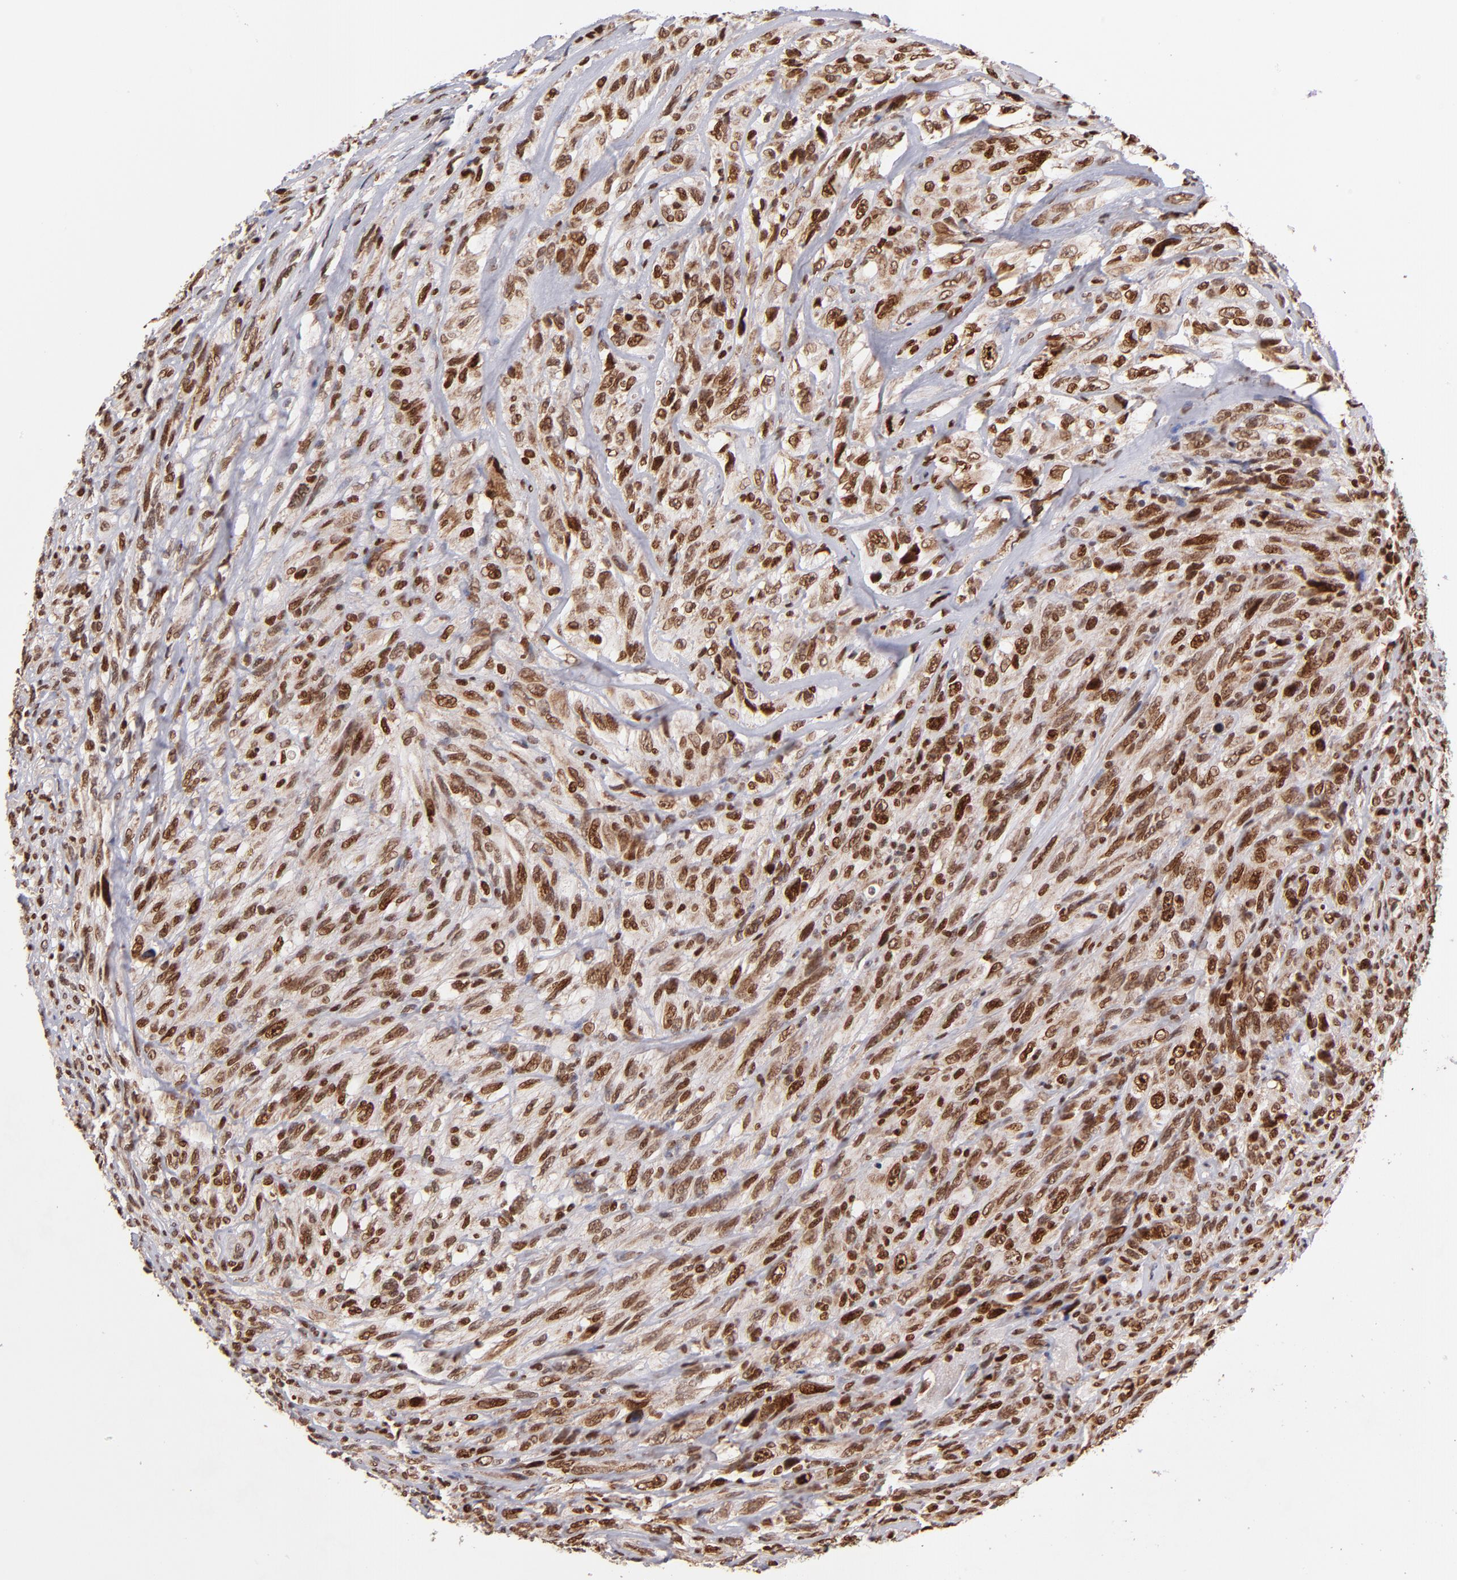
{"staining": {"intensity": "strong", "quantity": ">75%", "location": "cytoplasmic/membranous,nuclear"}, "tissue": "glioma", "cell_type": "Tumor cells", "image_type": "cancer", "snomed": [{"axis": "morphology", "description": "Glioma, malignant, High grade"}, {"axis": "topography", "description": "Brain"}], "caption": "Immunohistochemistry (IHC) of high-grade glioma (malignant) shows high levels of strong cytoplasmic/membranous and nuclear expression in approximately >75% of tumor cells. (DAB = brown stain, brightfield microscopy at high magnification).", "gene": "TOP1MT", "patient": {"sex": "male", "age": 48}}